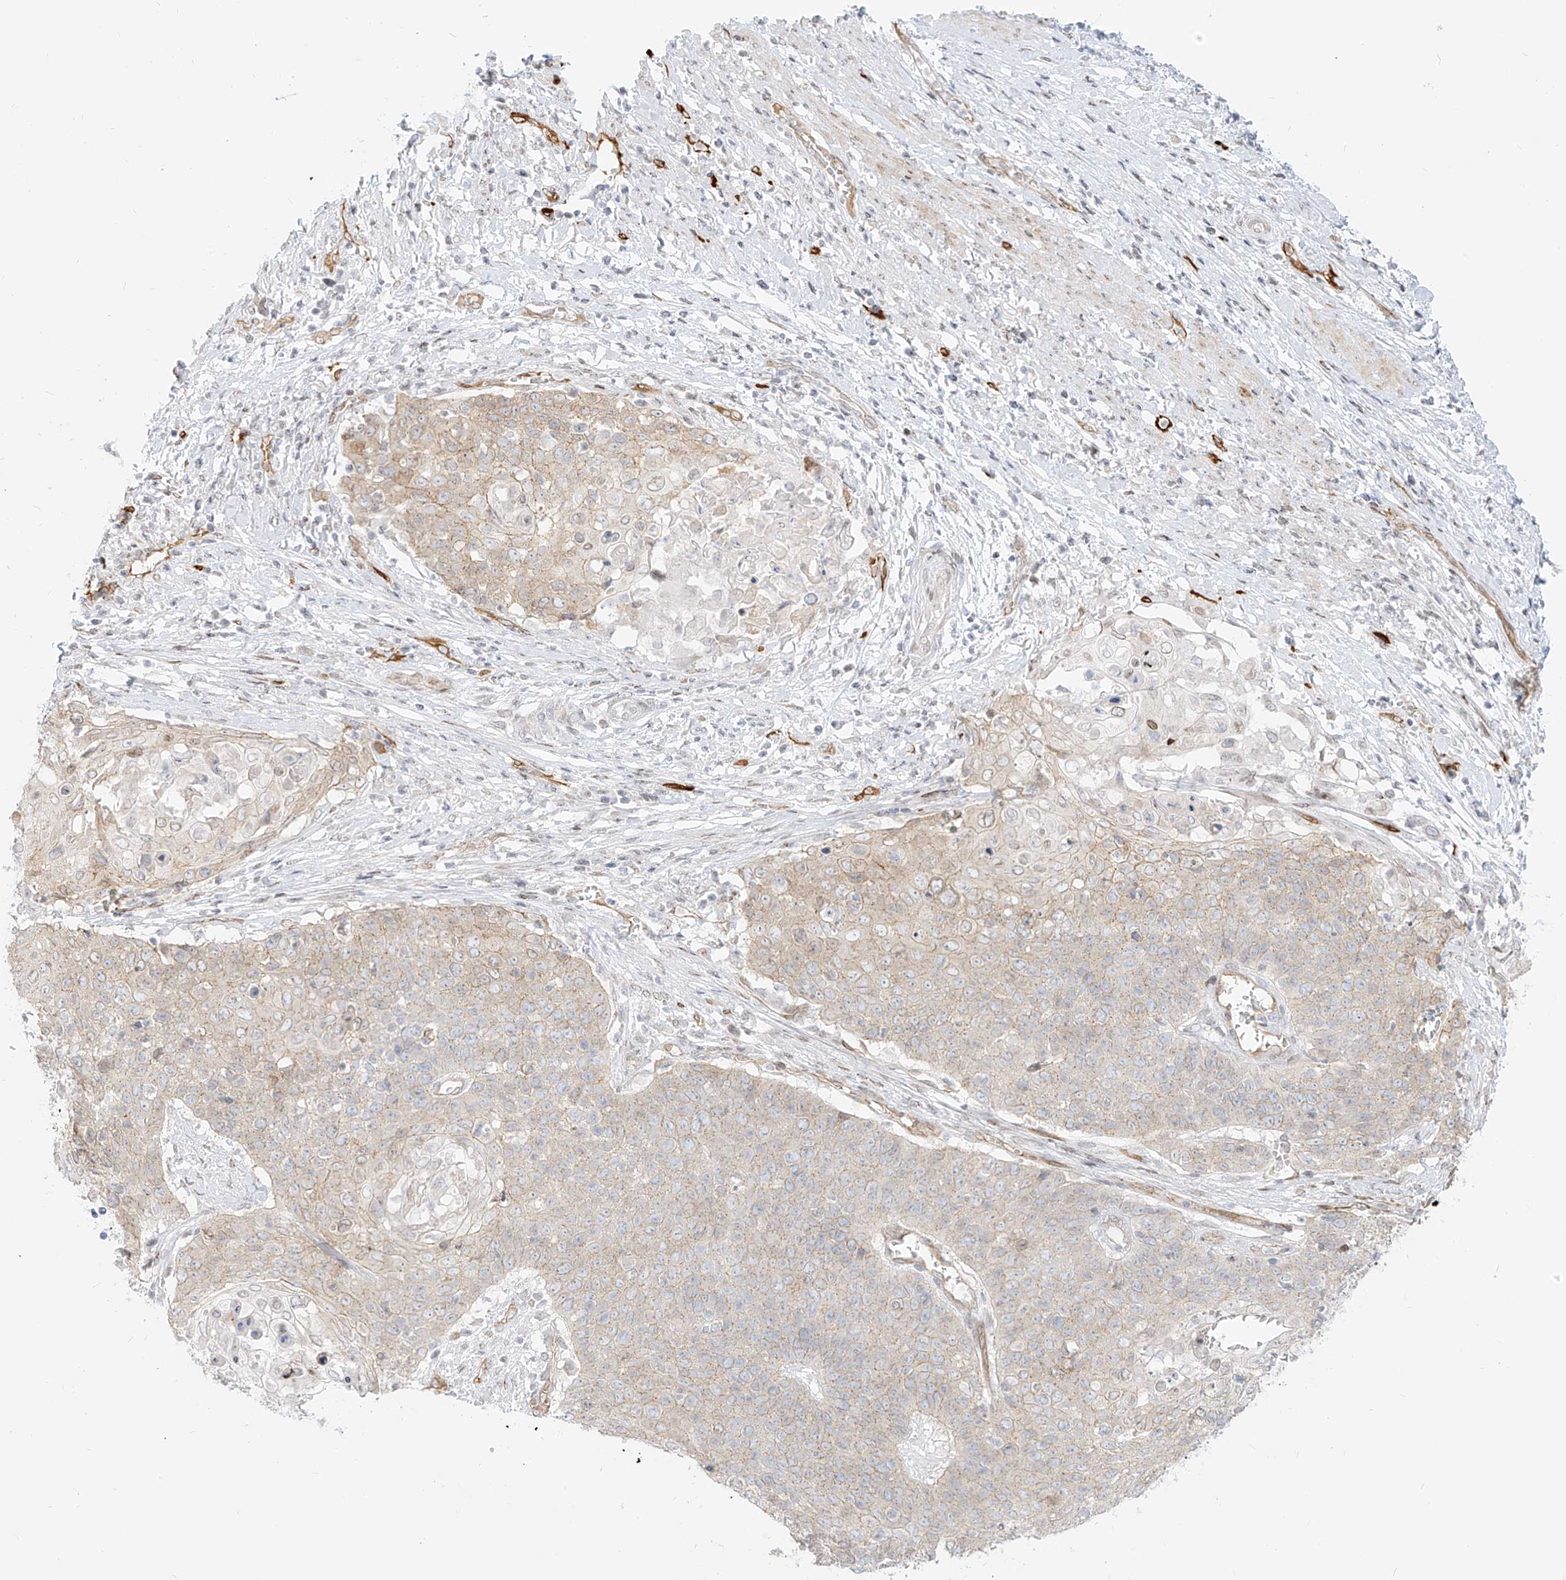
{"staining": {"intensity": "weak", "quantity": "<25%", "location": "cytoplasmic/membranous"}, "tissue": "cervical cancer", "cell_type": "Tumor cells", "image_type": "cancer", "snomed": [{"axis": "morphology", "description": "Squamous cell carcinoma, NOS"}, {"axis": "topography", "description": "Cervix"}], "caption": "High power microscopy image of an immunohistochemistry (IHC) image of cervical cancer, revealing no significant staining in tumor cells.", "gene": "NHSL1", "patient": {"sex": "female", "age": 39}}